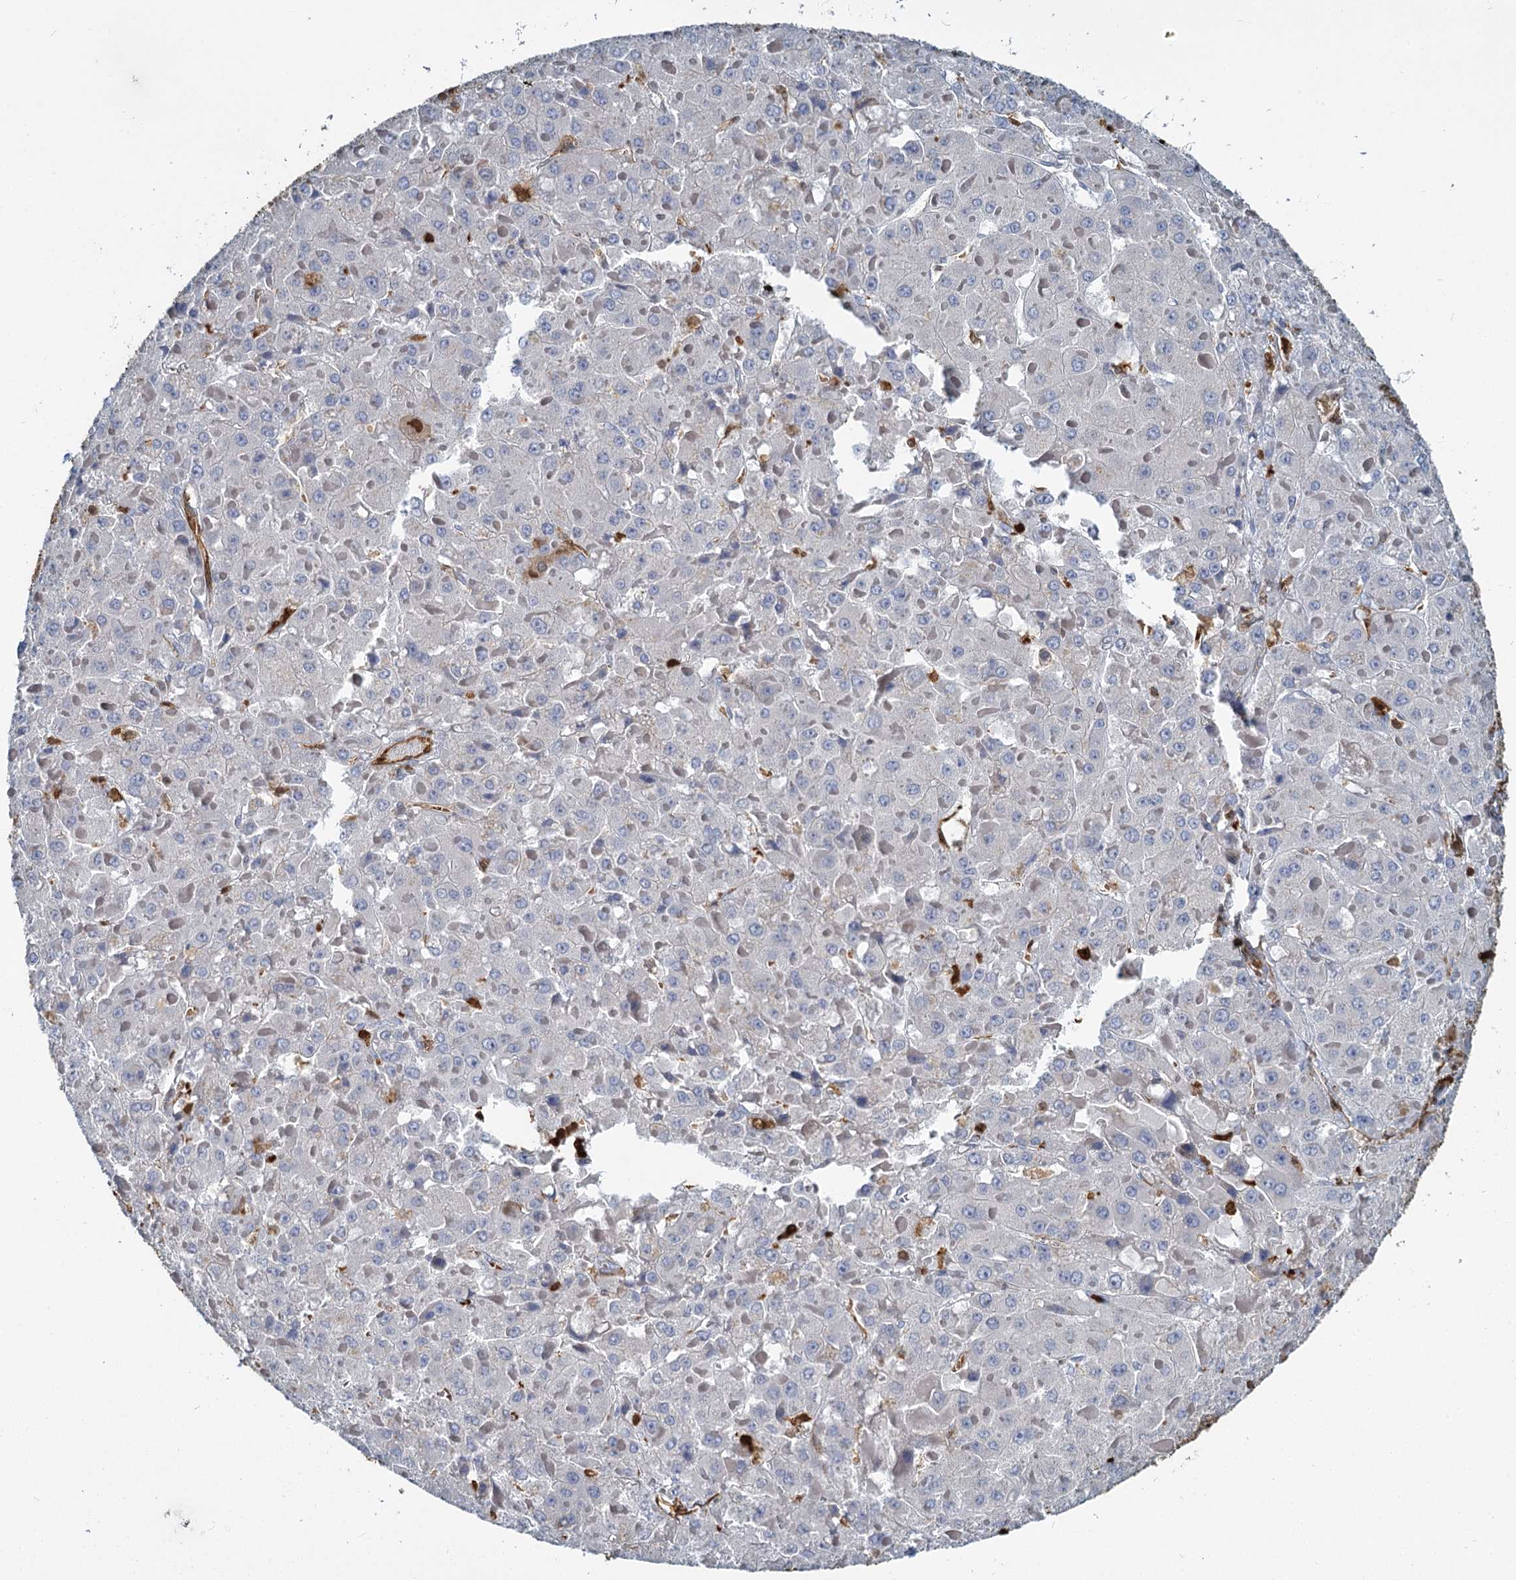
{"staining": {"intensity": "negative", "quantity": "none", "location": "none"}, "tissue": "liver cancer", "cell_type": "Tumor cells", "image_type": "cancer", "snomed": [{"axis": "morphology", "description": "Carcinoma, Hepatocellular, NOS"}, {"axis": "topography", "description": "Liver"}], "caption": "Tumor cells show no significant protein staining in hepatocellular carcinoma (liver).", "gene": "S100A6", "patient": {"sex": "female", "age": 73}}